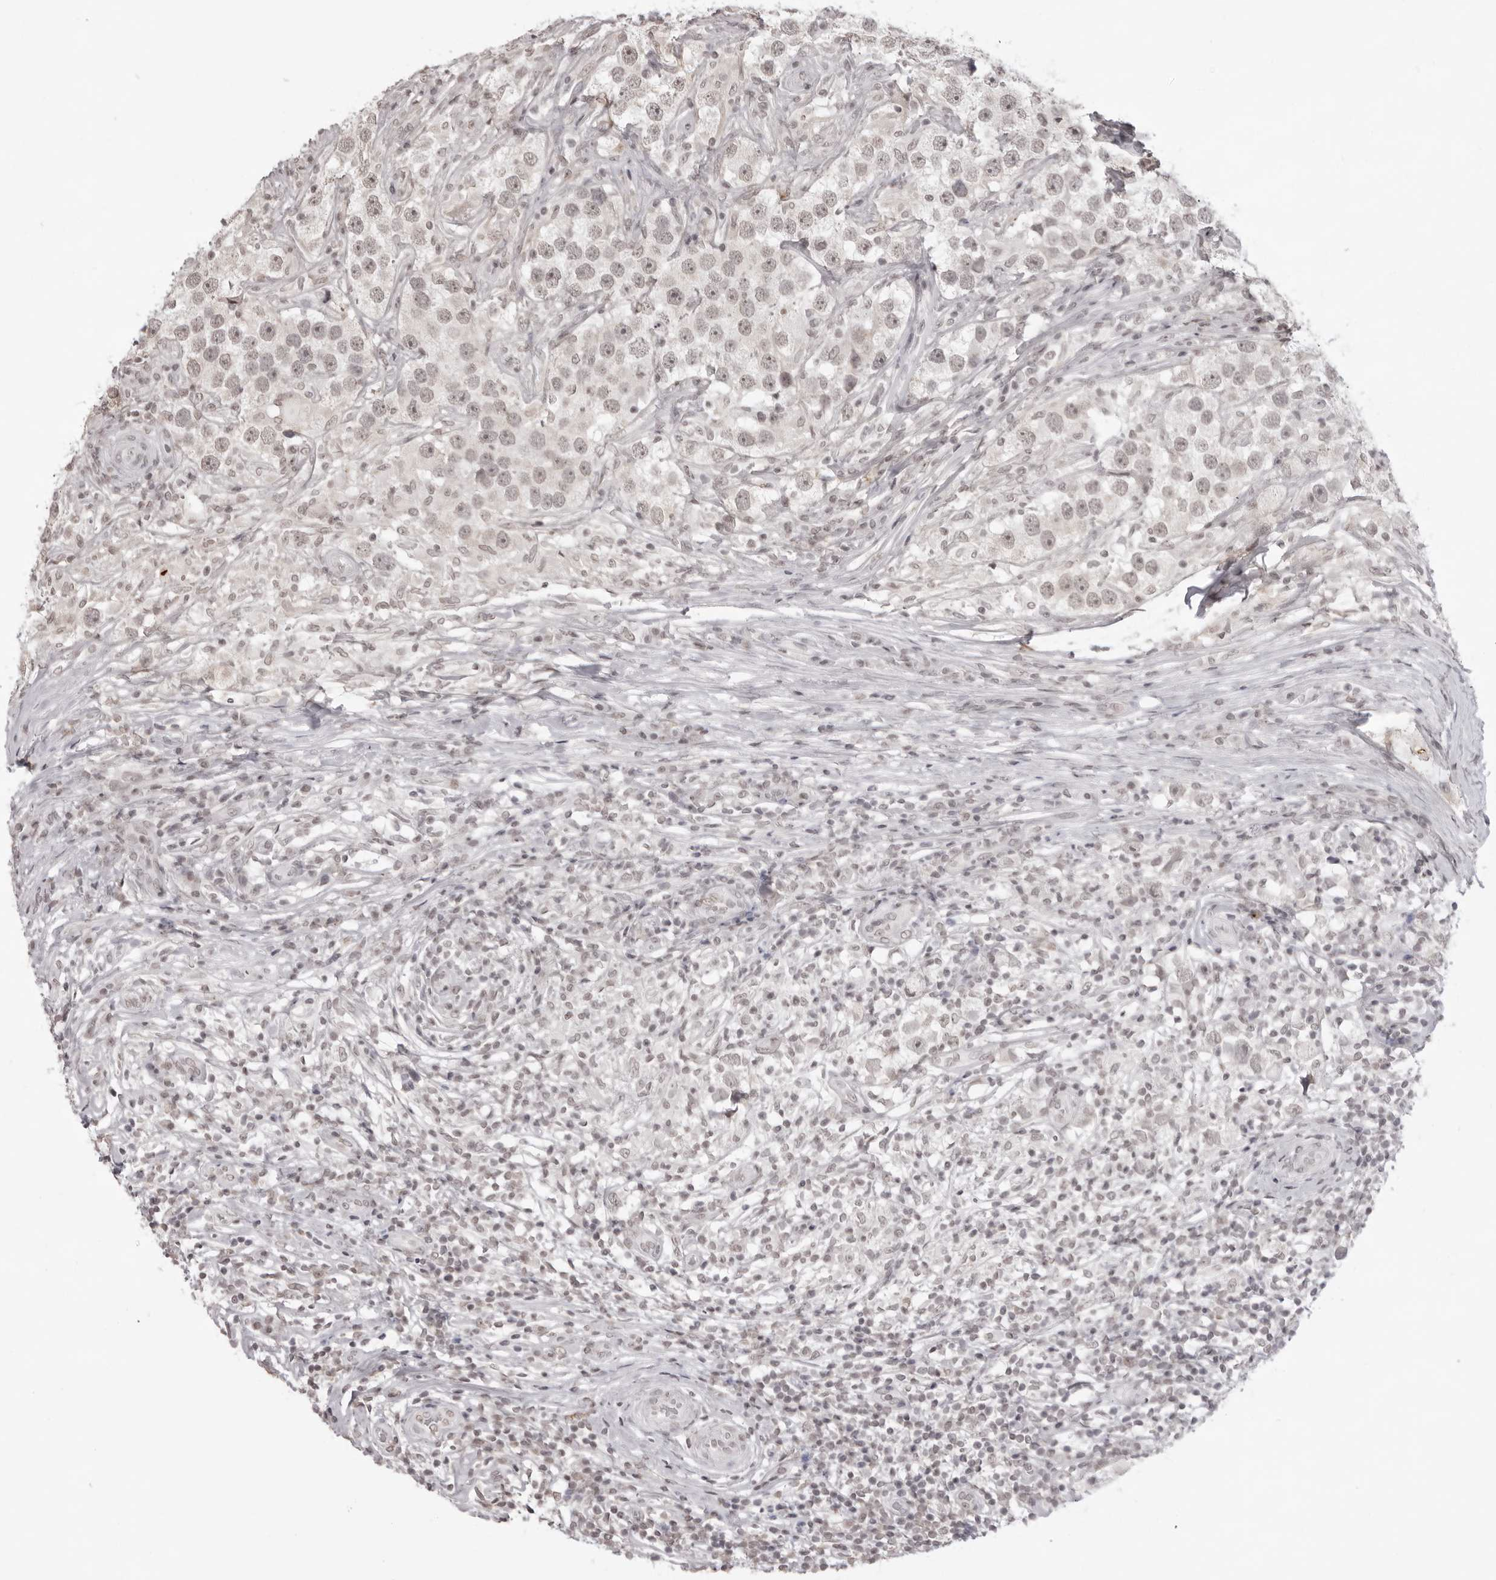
{"staining": {"intensity": "weak", "quantity": ">75%", "location": "nuclear"}, "tissue": "testis cancer", "cell_type": "Tumor cells", "image_type": "cancer", "snomed": [{"axis": "morphology", "description": "Seminoma, NOS"}, {"axis": "topography", "description": "Testis"}], "caption": "DAB immunohistochemical staining of human testis cancer demonstrates weak nuclear protein staining in about >75% of tumor cells.", "gene": "NTM", "patient": {"sex": "male", "age": 49}}